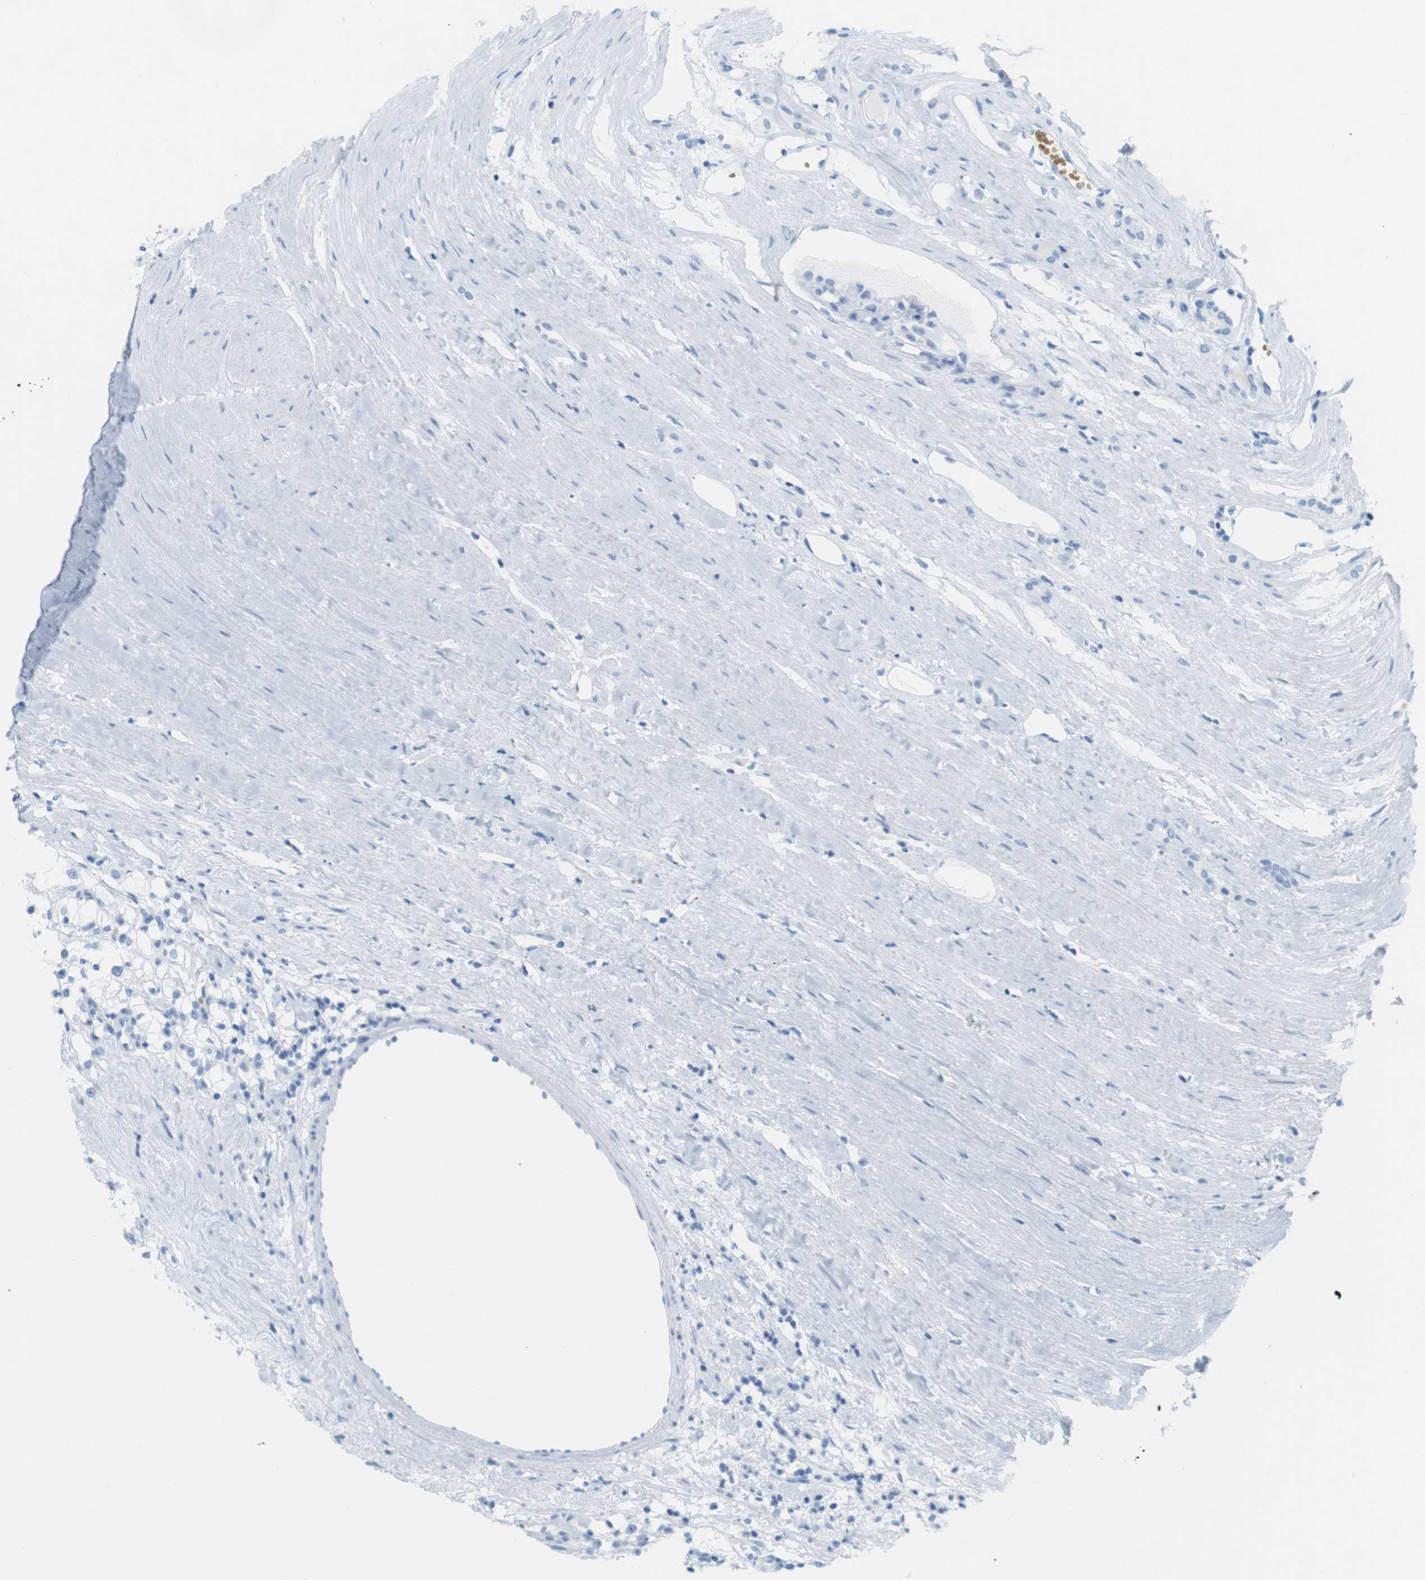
{"staining": {"intensity": "negative", "quantity": "none", "location": "none"}, "tissue": "renal cancer", "cell_type": "Tumor cells", "image_type": "cancer", "snomed": [{"axis": "morphology", "description": "Adenocarcinoma, NOS"}, {"axis": "topography", "description": "Kidney"}], "caption": "The micrograph exhibits no staining of tumor cells in adenocarcinoma (renal).", "gene": "TNNT2", "patient": {"sex": "male", "age": 56}}